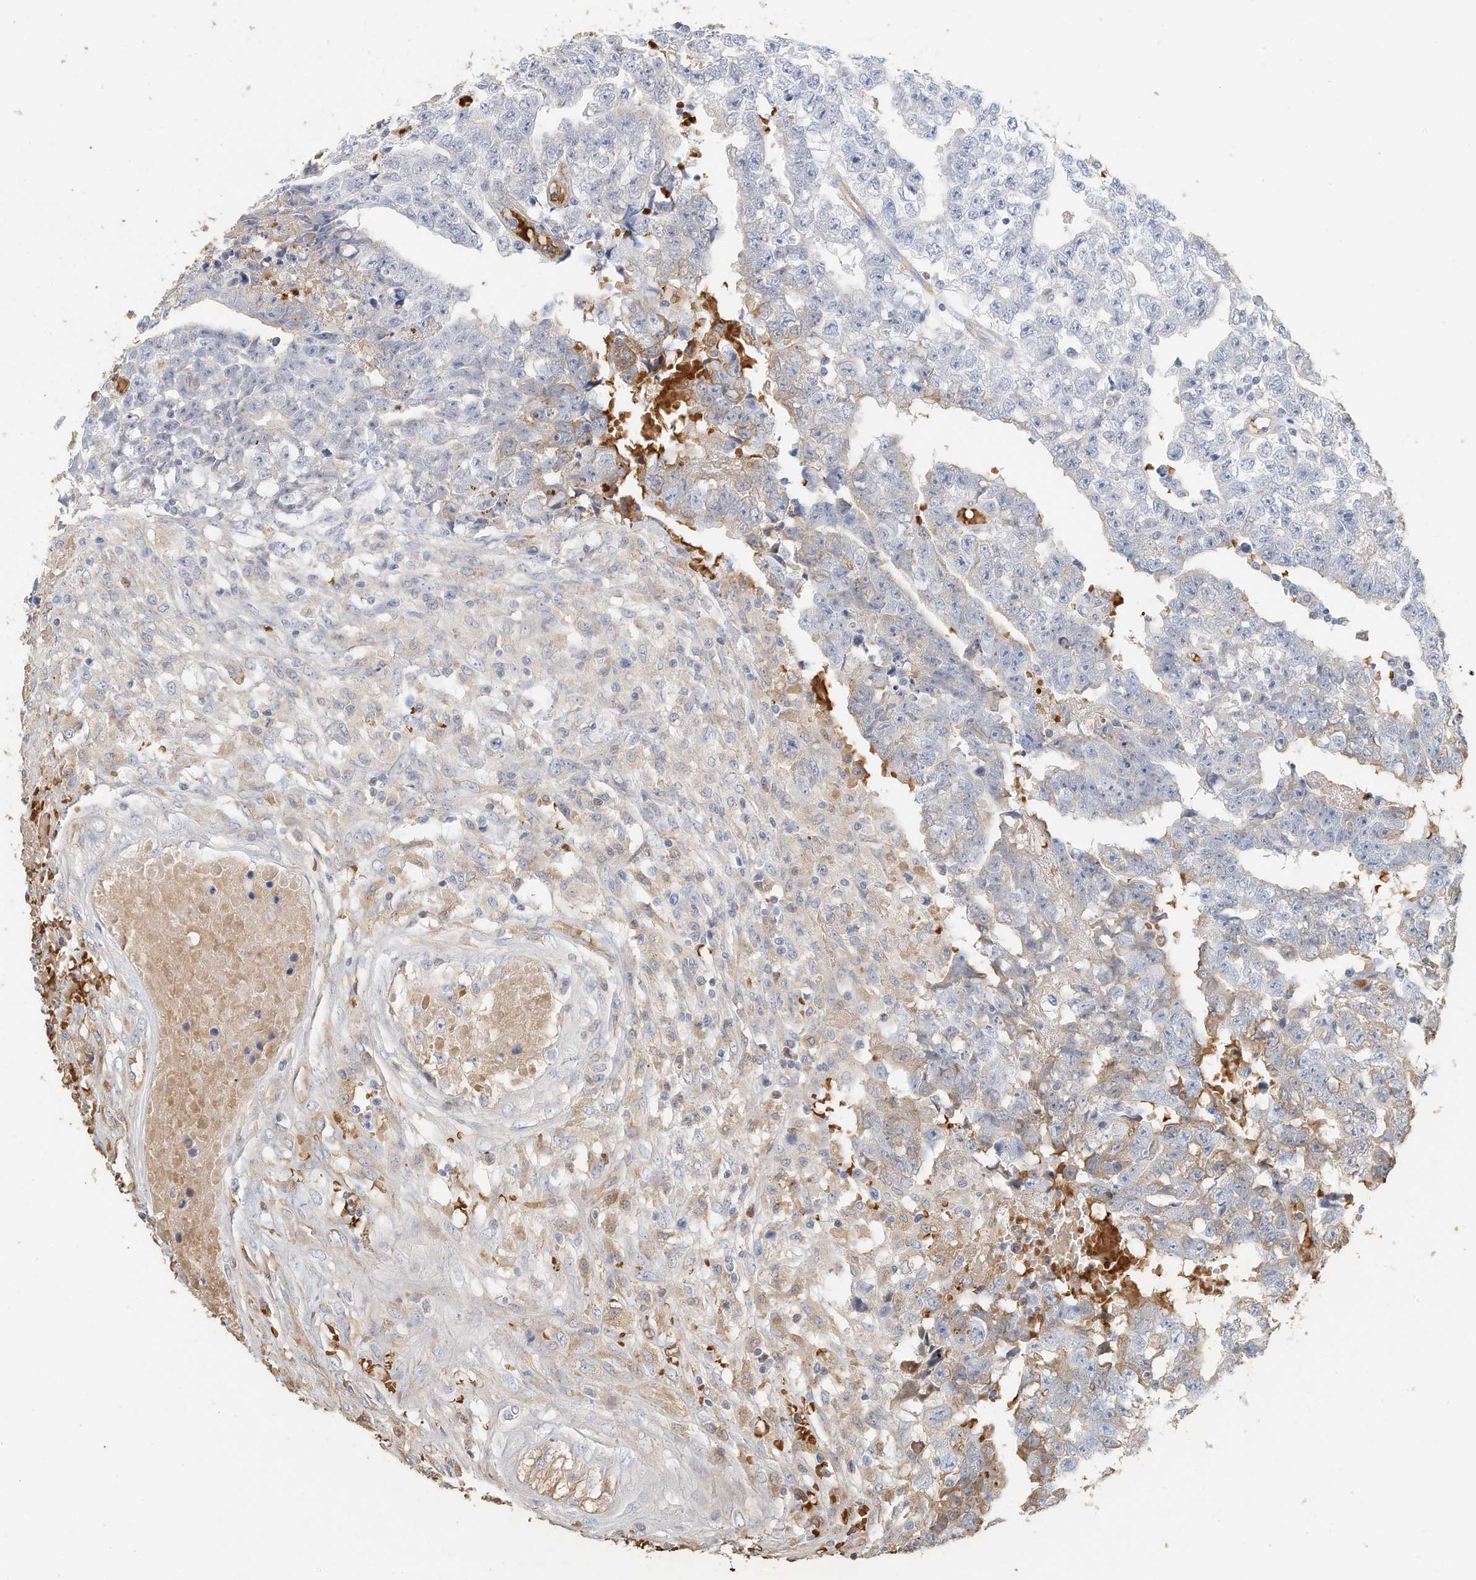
{"staining": {"intensity": "negative", "quantity": "none", "location": "none"}, "tissue": "testis cancer", "cell_type": "Tumor cells", "image_type": "cancer", "snomed": [{"axis": "morphology", "description": "Carcinoma, Embryonal, NOS"}, {"axis": "topography", "description": "Testis"}], "caption": "A photomicrograph of human testis embryonal carcinoma is negative for staining in tumor cells. (Immunohistochemistry (ihc), brightfield microscopy, high magnification).", "gene": "RCAN3", "patient": {"sex": "male", "age": 25}}